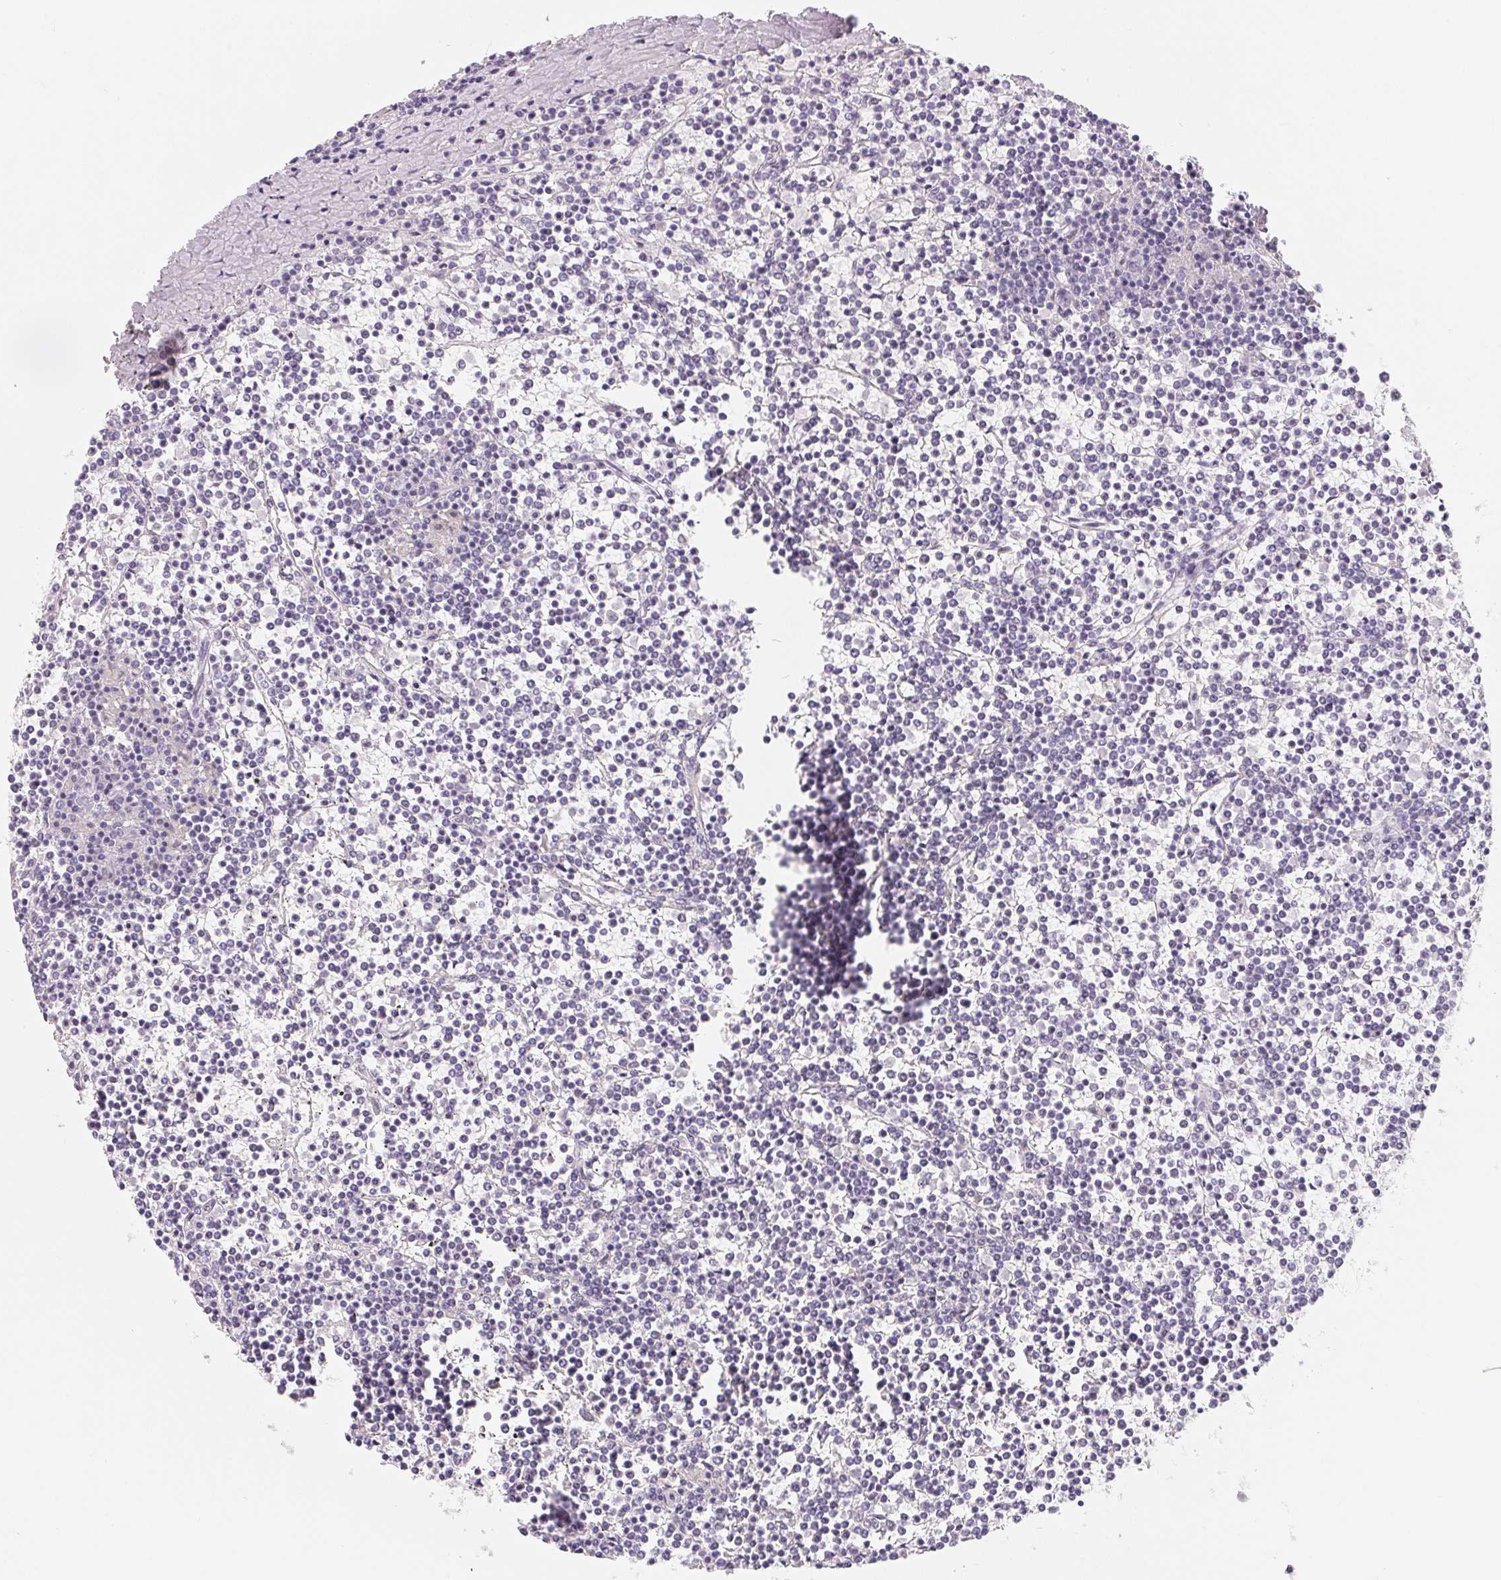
{"staining": {"intensity": "negative", "quantity": "none", "location": "none"}, "tissue": "lymphoma", "cell_type": "Tumor cells", "image_type": "cancer", "snomed": [{"axis": "morphology", "description": "Malignant lymphoma, non-Hodgkin's type, Low grade"}, {"axis": "topography", "description": "Spleen"}], "caption": "IHC image of lymphoma stained for a protein (brown), which exhibits no staining in tumor cells.", "gene": "SPACA5B", "patient": {"sex": "female", "age": 19}}